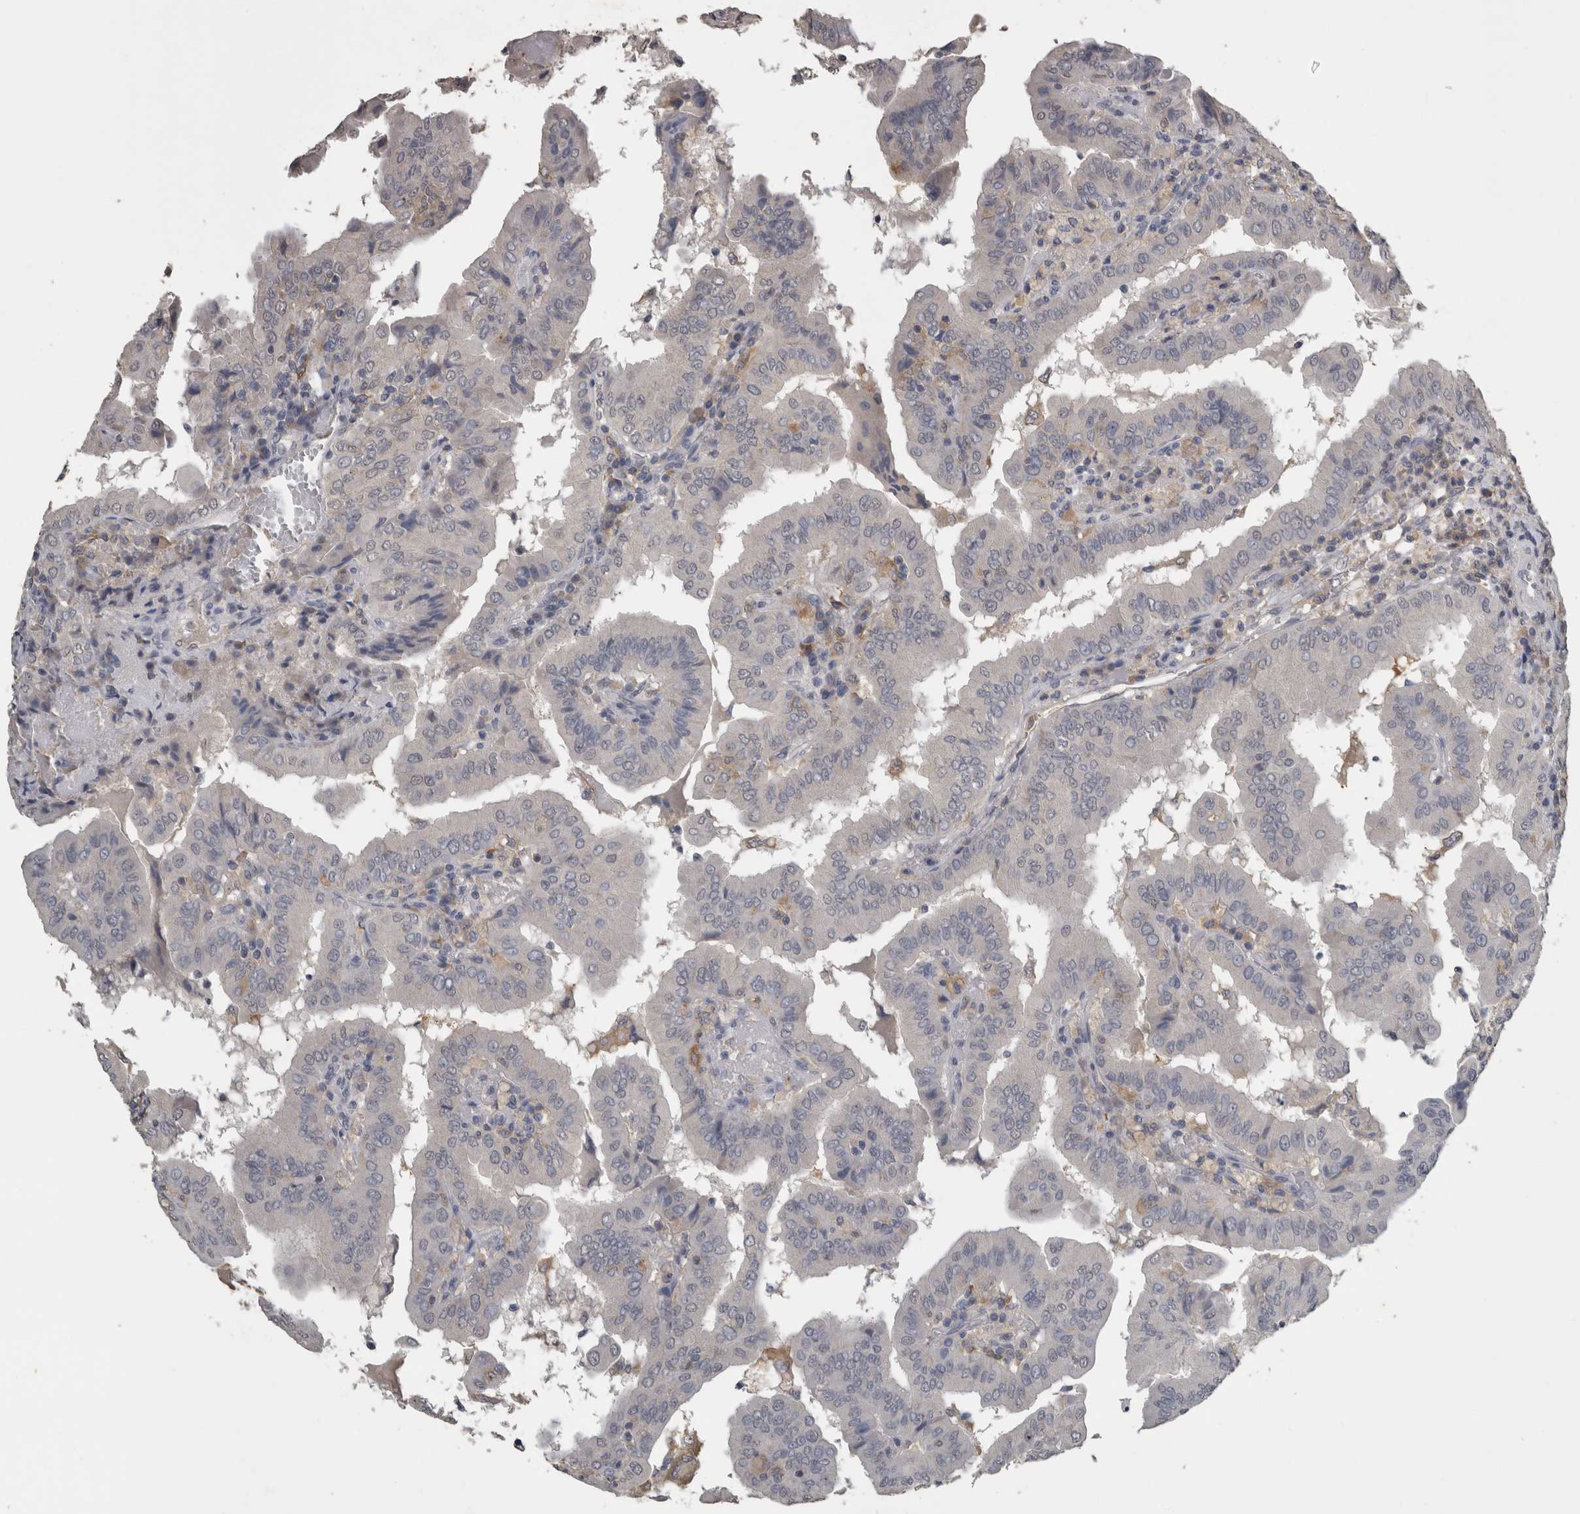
{"staining": {"intensity": "negative", "quantity": "none", "location": "none"}, "tissue": "thyroid cancer", "cell_type": "Tumor cells", "image_type": "cancer", "snomed": [{"axis": "morphology", "description": "Papillary adenocarcinoma, NOS"}, {"axis": "topography", "description": "Thyroid gland"}], "caption": "DAB (3,3'-diaminobenzidine) immunohistochemical staining of thyroid cancer exhibits no significant expression in tumor cells. (IHC, brightfield microscopy, high magnification).", "gene": "PIK3AP1", "patient": {"sex": "male", "age": 33}}